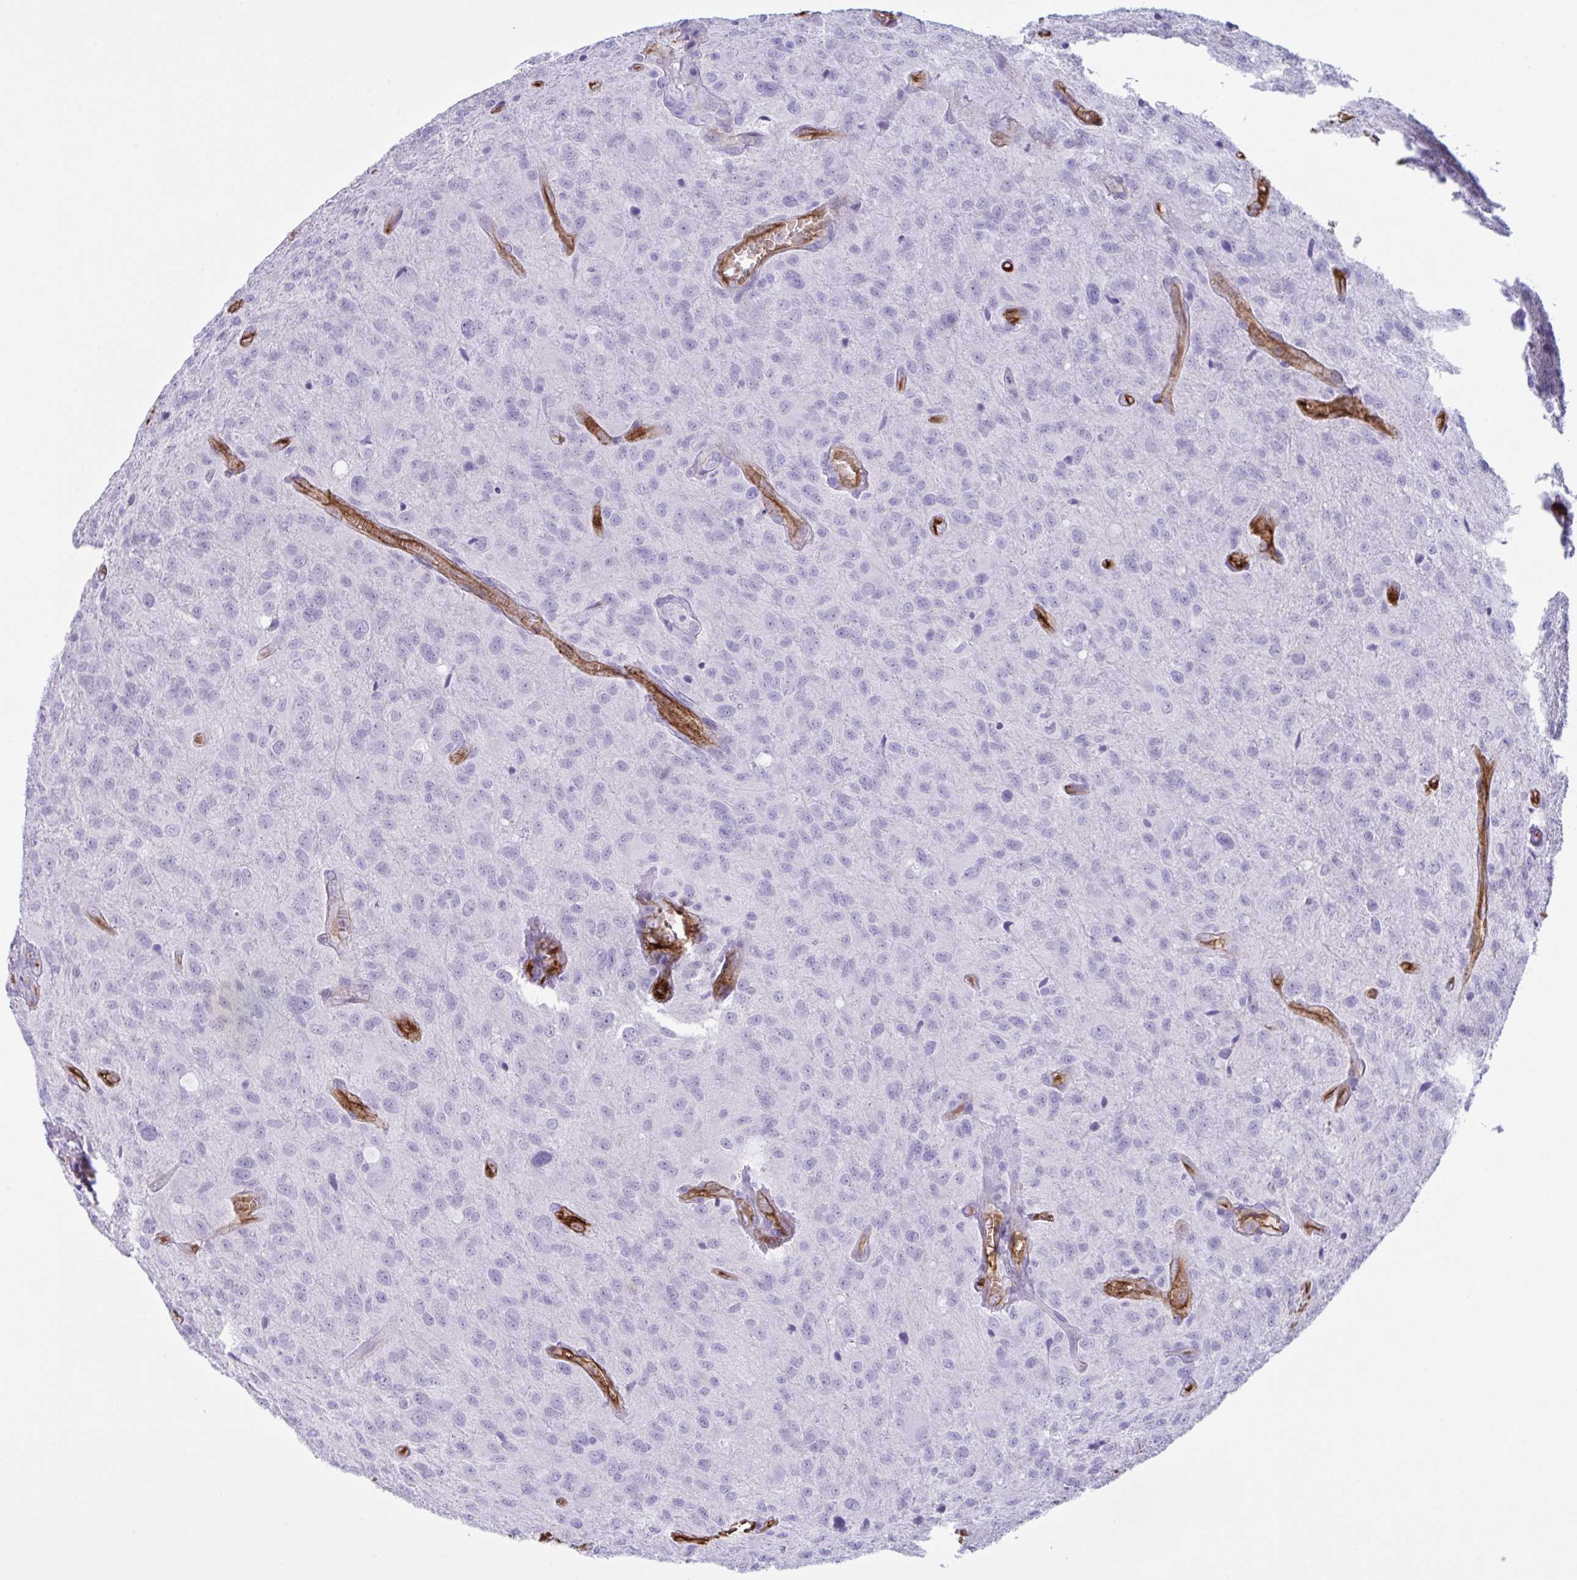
{"staining": {"intensity": "negative", "quantity": "none", "location": "none"}, "tissue": "glioma", "cell_type": "Tumor cells", "image_type": "cancer", "snomed": [{"axis": "morphology", "description": "Glioma, malignant, Low grade"}, {"axis": "topography", "description": "Brain"}], "caption": "A high-resolution image shows immunohistochemistry staining of glioma, which demonstrates no significant staining in tumor cells.", "gene": "SLC2A1", "patient": {"sex": "male", "age": 66}}